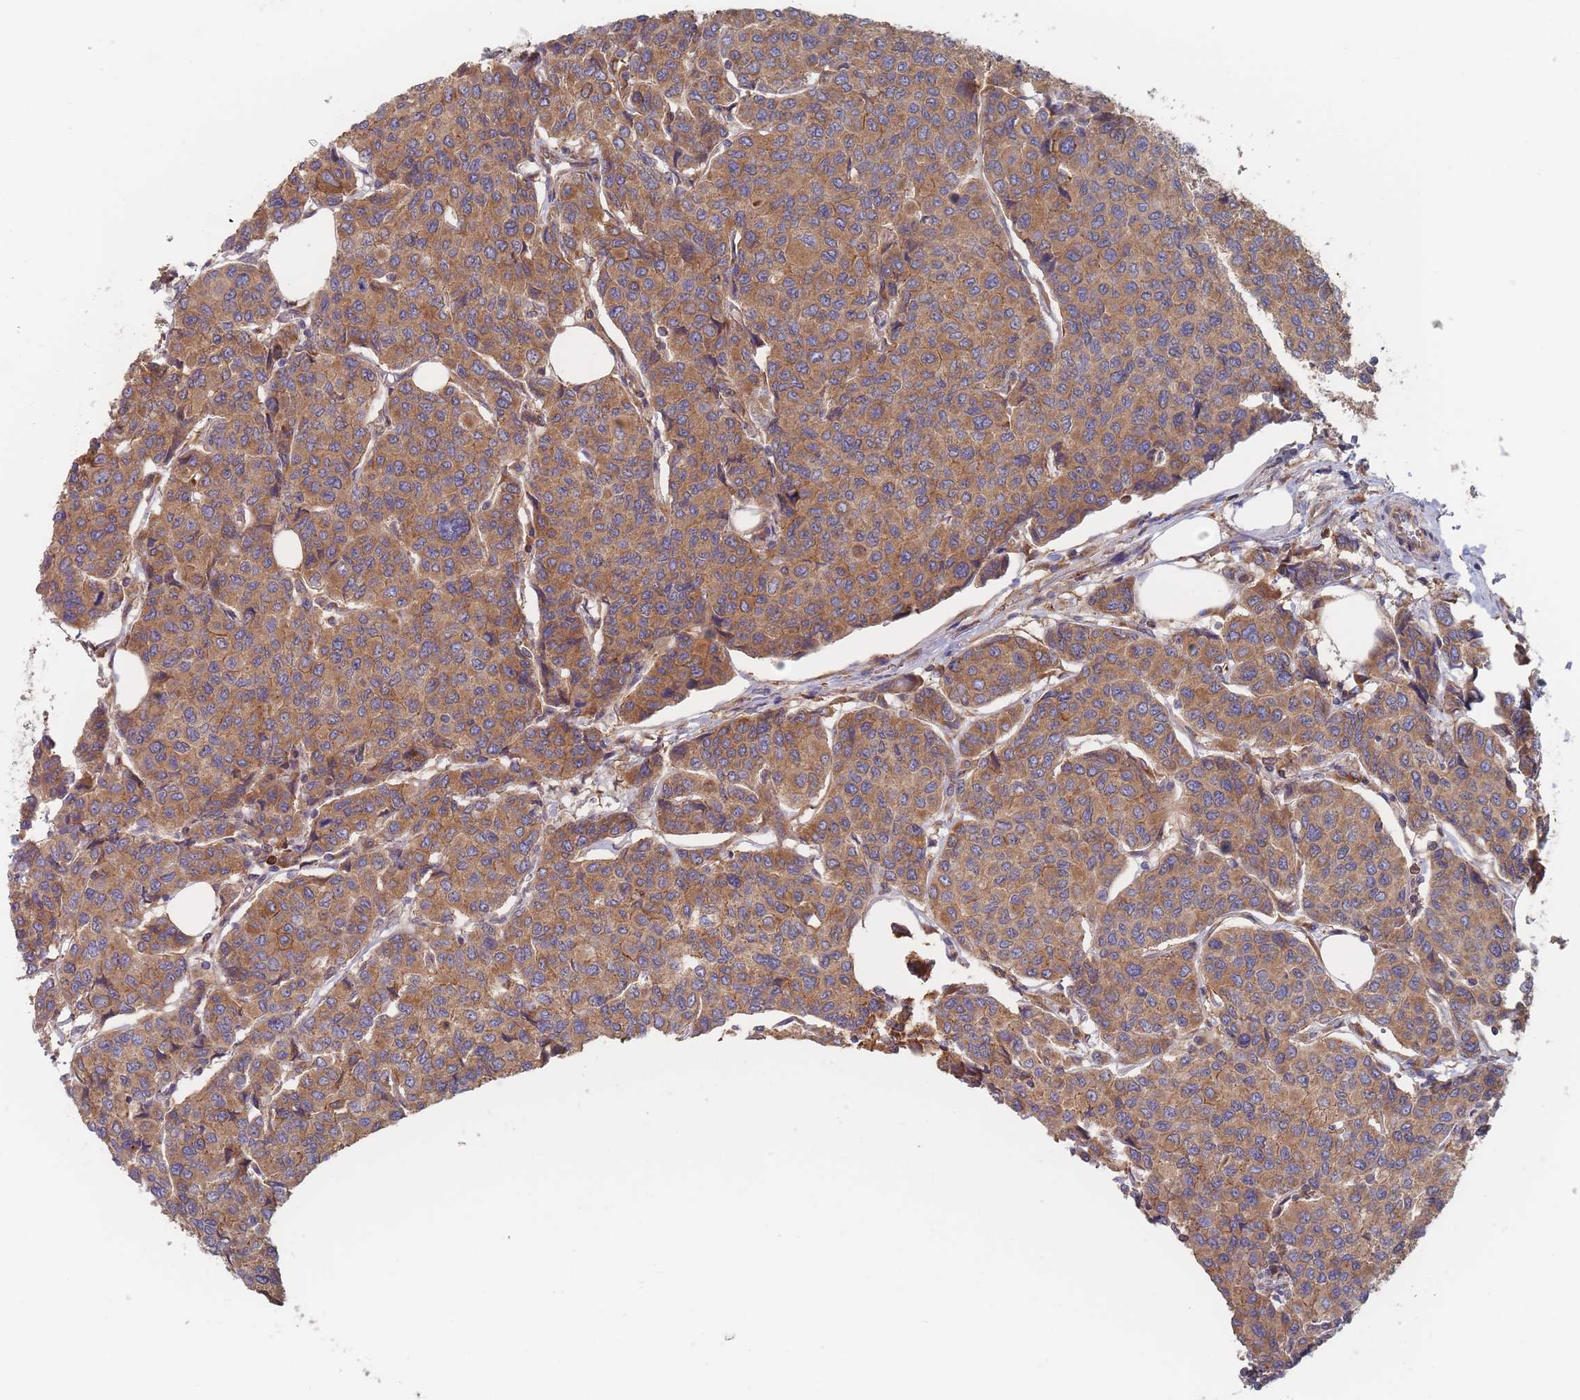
{"staining": {"intensity": "moderate", "quantity": ">75%", "location": "cytoplasmic/membranous"}, "tissue": "breast cancer", "cell_type": "Tumor cells", "image_type": "cancer", "snomed": [{"axis": "morphology", "description": "Duct carcinoma"}, {"axis": "topography", "description": "Breast"}], "caption": "A medium amount of moderate cytoplasmic/membranous expression is appreciated in approximately >75% of tumor cells in intraductal carcinoma (breast) tissue.", "gene": "KDSR", "patient": {"sex": "female", "age": 55}}